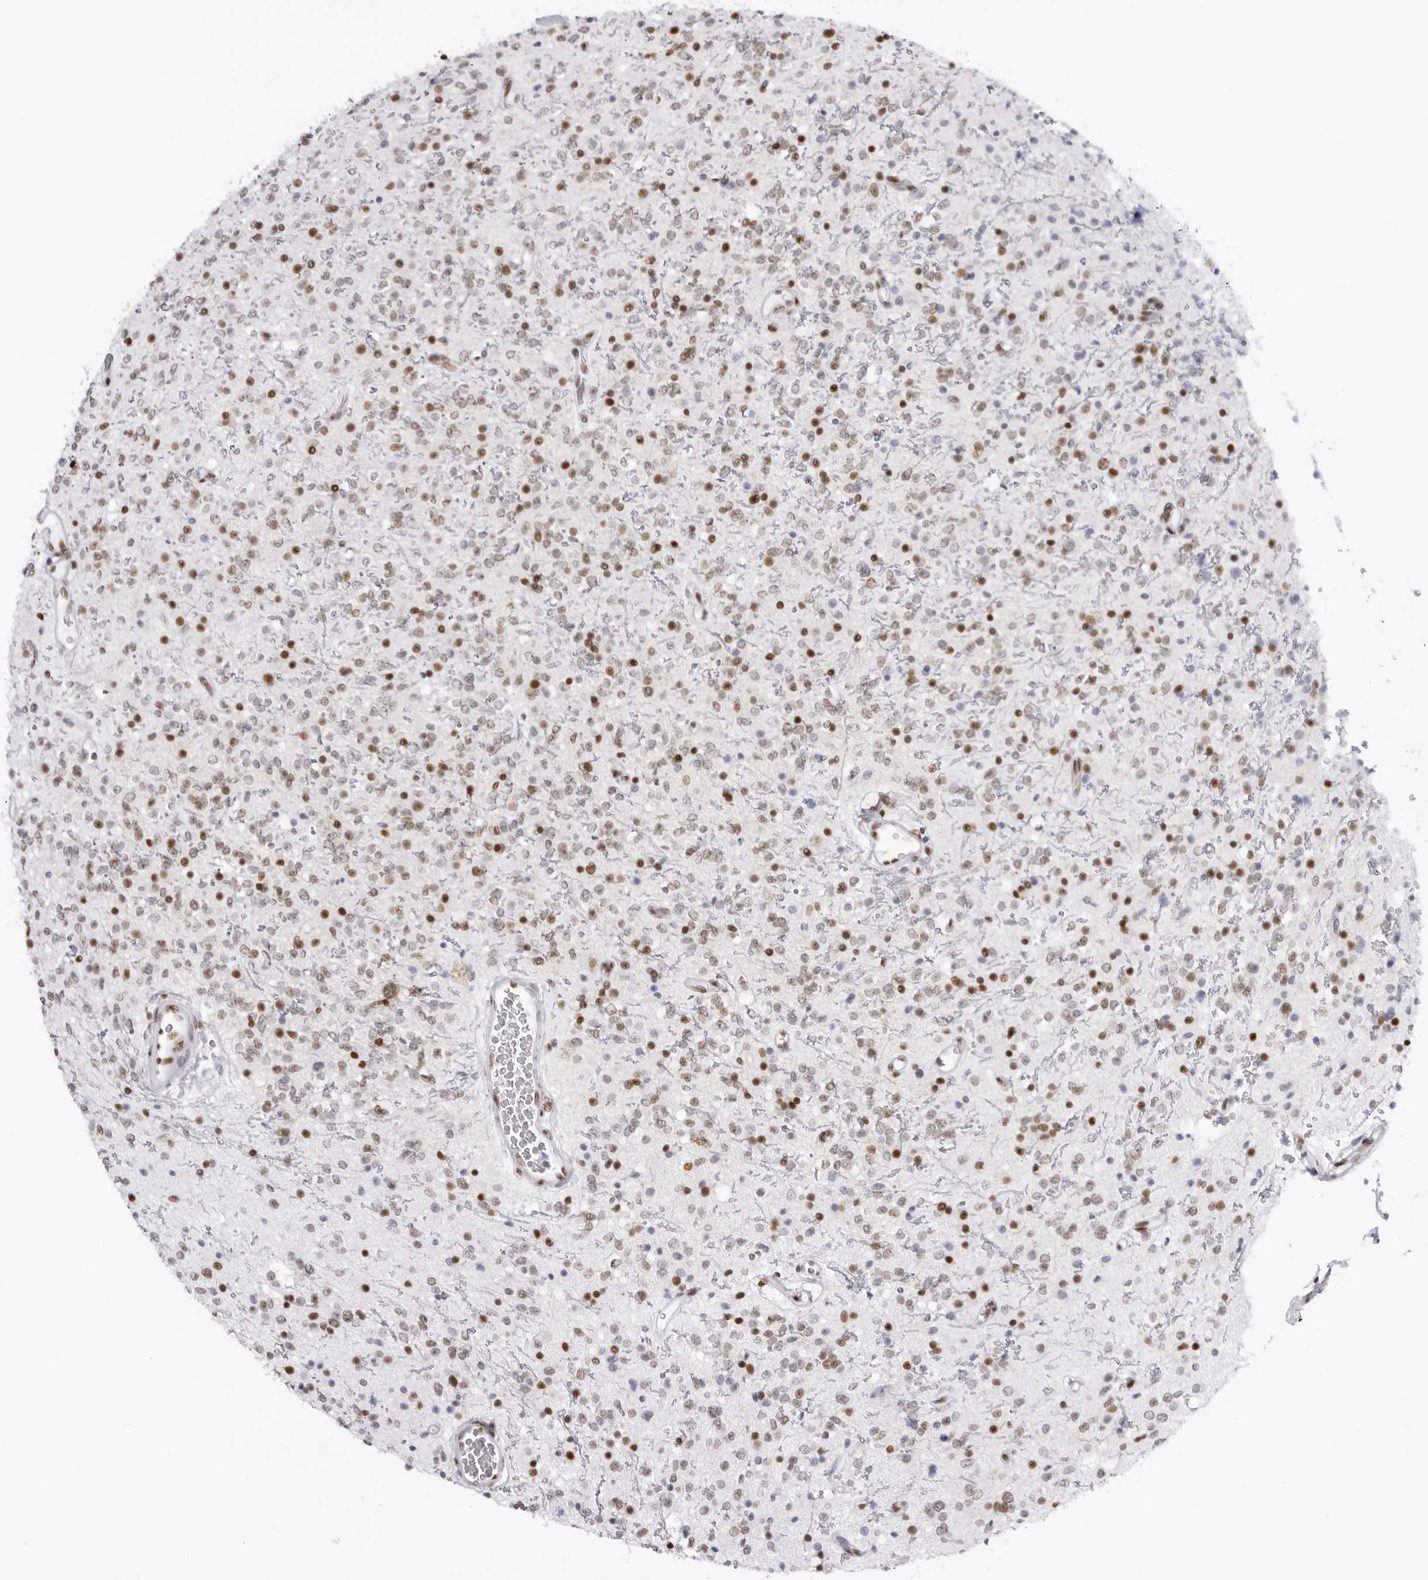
{"staining": {"intensity": "moderate", "quantity": "25%-75%", "location": "nuclear"}, "tissue": "glioma", "cell_type": "Tumor cells", "image_type": "cancer", "snomed": [{"axis": "morphology", "description": "Glioma, malignant, High grade"}, {"axis": "topography", "description": "Brain"}], "caption": "Glioma stained for a protein displays moderate nuclear positivity in tumor cells.", "gene": "IRF2BP2", "patient": {"sex": "male", "age": 34}}